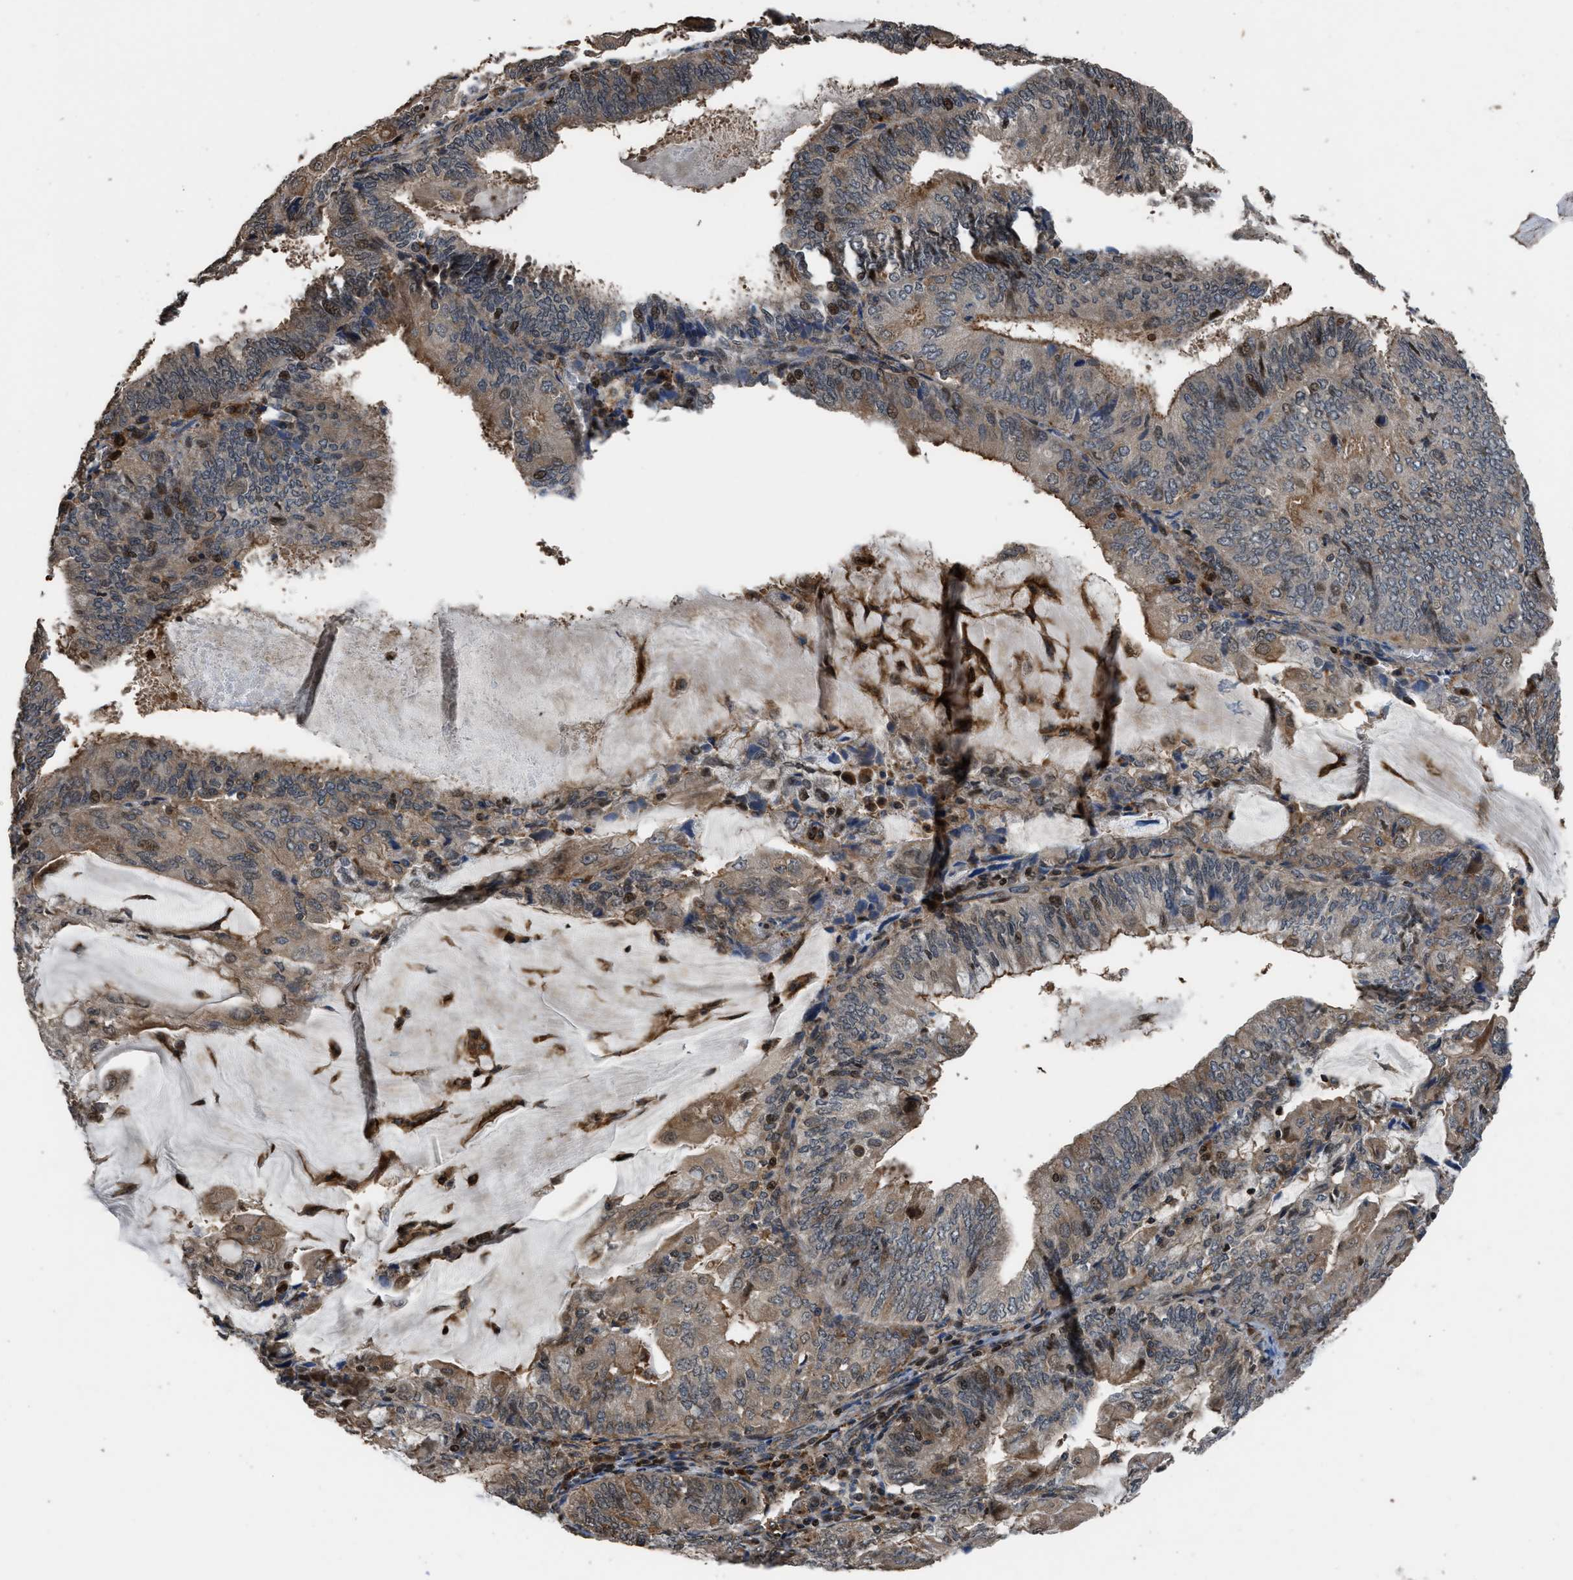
{"staining": {"intensity": "moderate", "quantity": ">75%", "location": "cytoplasmic/membranous,nuclear"}, "tissue": "endometrial cancer", "cell_type": "Tumor cells", "image_type": "cancer", "snomed": [{"axis": "morphology", "description": "Adenocarcinoma, NOS"}, {"axis": "topography", "description": "Endometrium"}], "caption": "Immunohistochemistry (IHC) staining of endometrial adenocarcinoma, which exhibits medium levels of moderate cytoplasmic/membranous and nuclear staining in about >75% of tumor cells indicating moderate cytoplasmic/membranous and nuclear protein staining. The staining was performed using DAB (3,3'-diaminobenzidine) (brown) for protein detection and nuclei were counterstained in hematoxylin (blue).", "gene": "CTBS", "patient": {"sex": "female", "age": 81}}